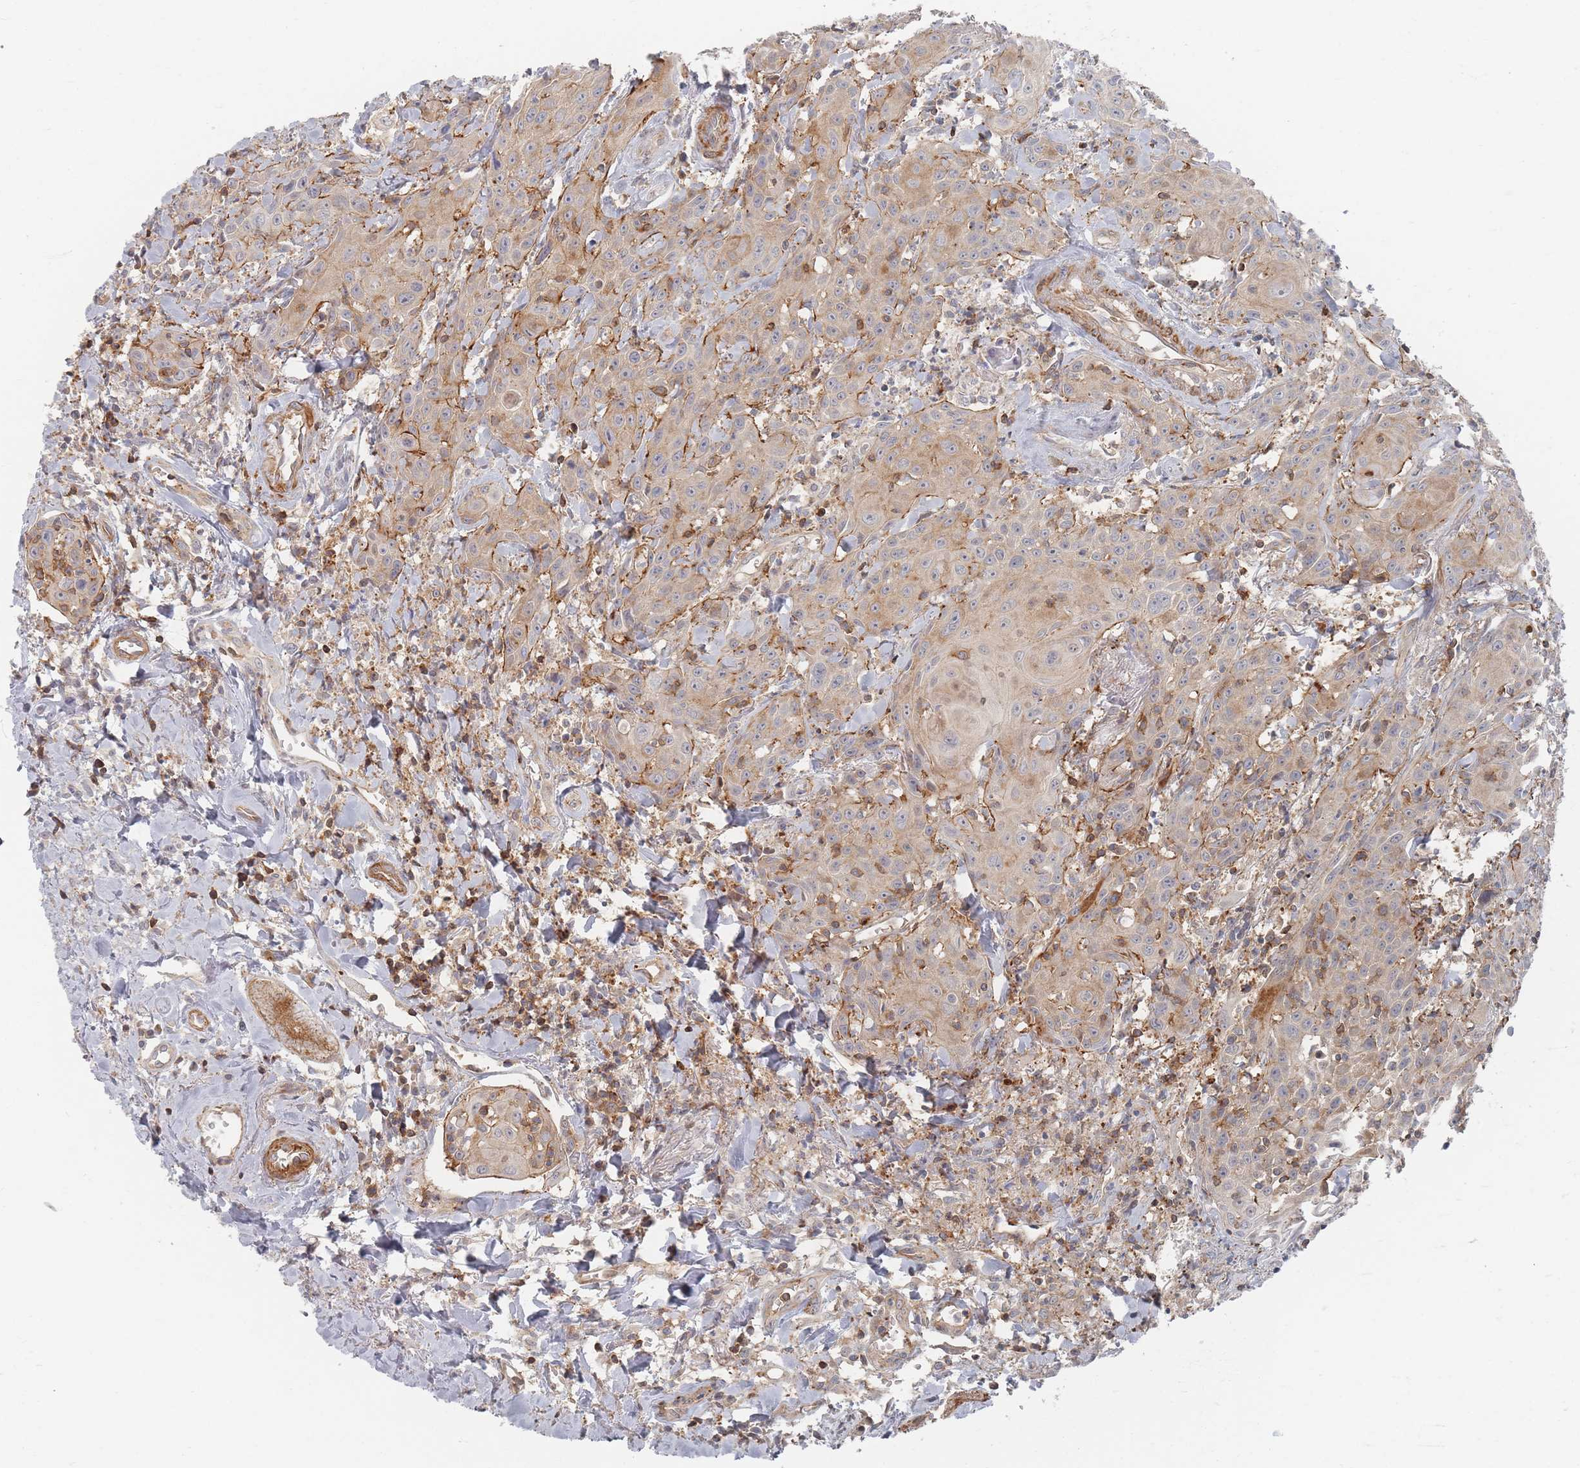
{"staining": {"intensity": "weak", "quantity": "<25%", "location": "cytoplasmic/membranous"}, "tissue": "head and neck cancer", "cell_type": "Tumor cells", "image_type": "cancer", "snomed": [{"axis": "morphology", "description": "Squamous cell carcinoma, NOS"}, {"axis": "topography", "description": "Oral tissue"}, {"axis": "topography", "description": "Head-Neck"}], "caption": "The micrograph shows no staining of tumor cells in head and neck squamous cell carcinoma.", "gene": "ZNF852", "patient": {"sex": "female", "age": 82}}